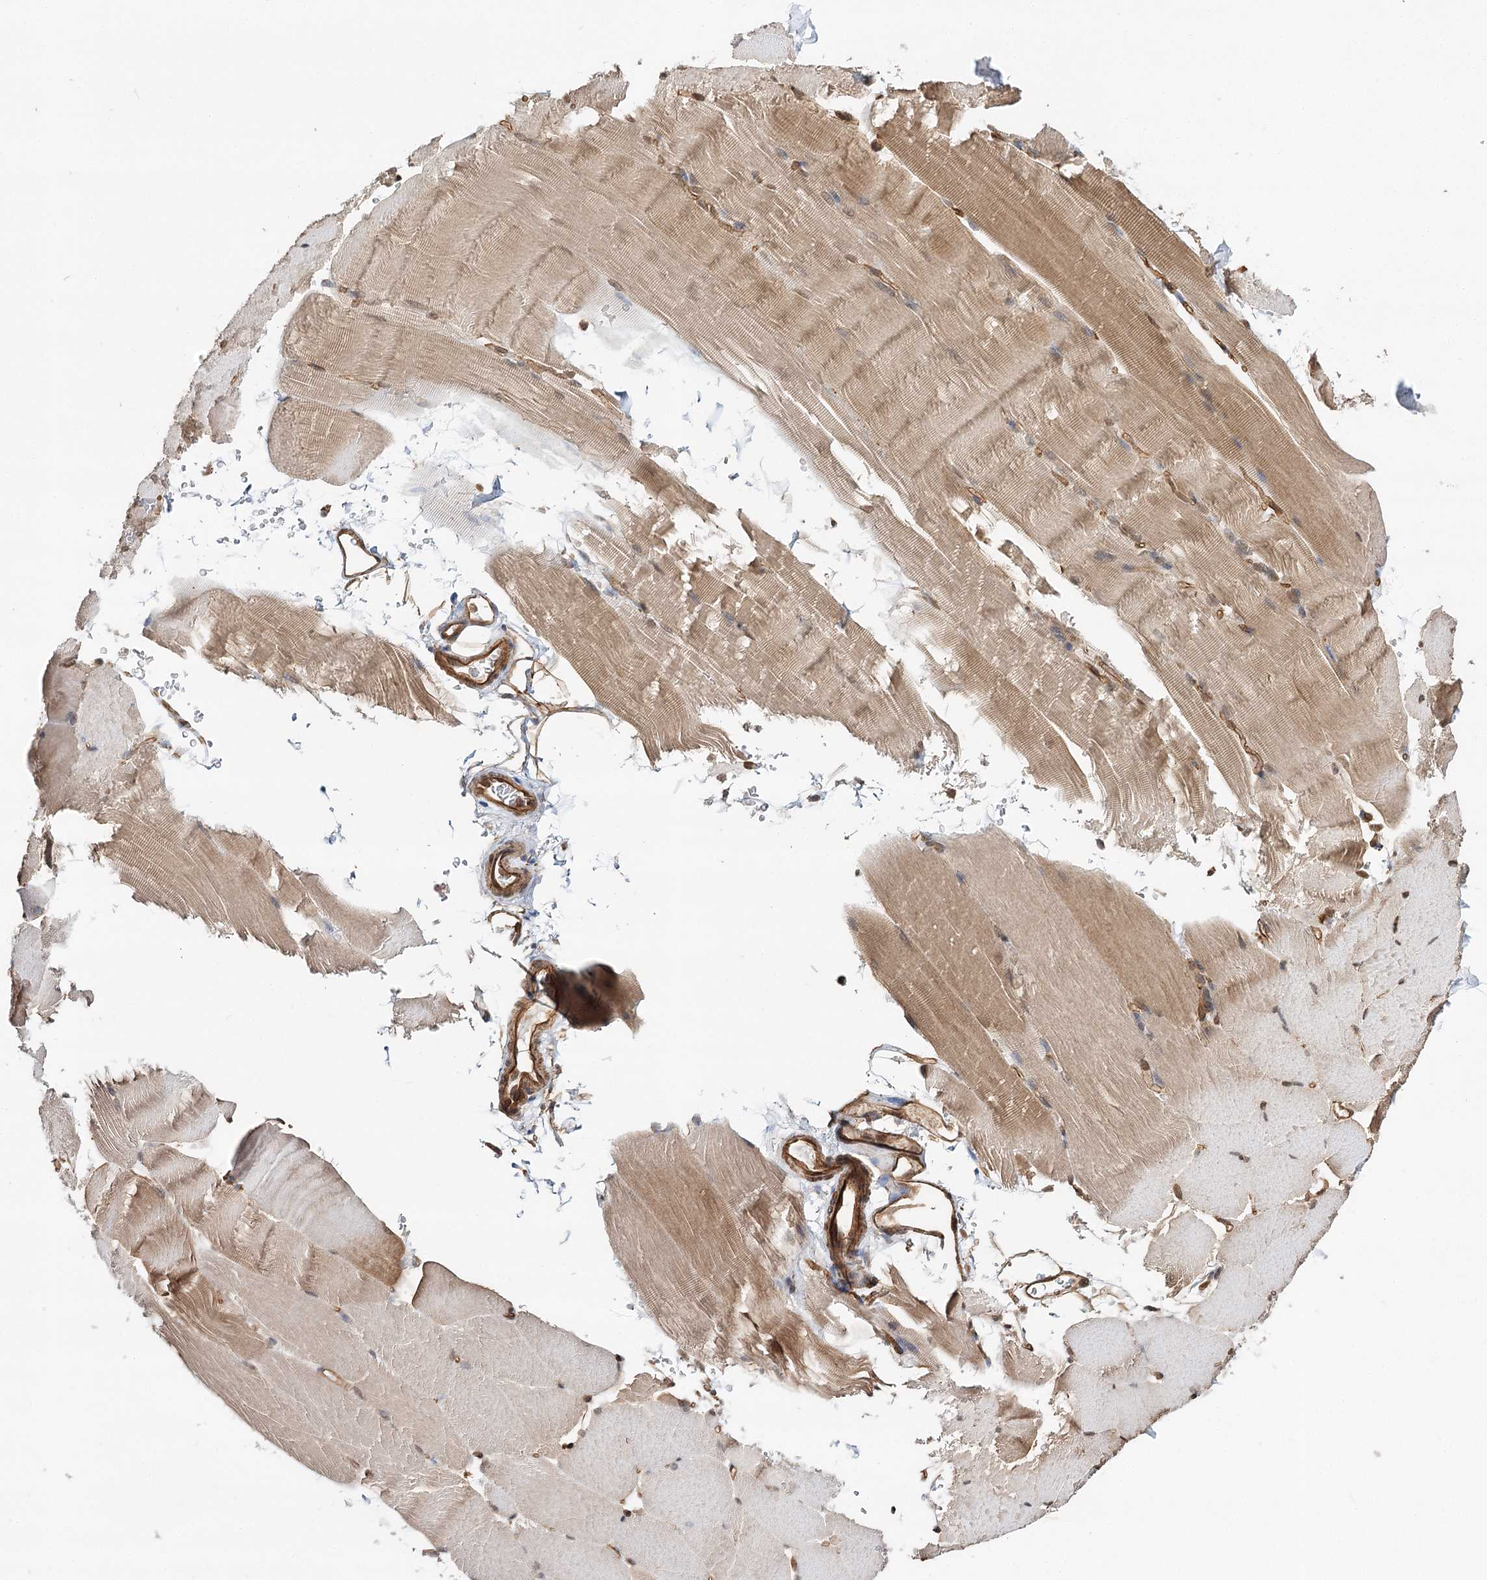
{"staining": {"intensity": "moderate", "quantity": ">75%", "location": "cytoplasmic/membranous"}, "tissue": "skeletal muscle", "cell_type": "Myocytes", "image_type": "normal", "snomed": [{"axis": "morphology", "description": "Normal tissue, NOS"}, {"axis": "topography", "description": "Skeletal muscle"}, {"axis": "topography", "description": "Parathyroid gland"}], "caption": "An IHC image of unremarkable tissue is shown. Protein staining in brown shows moderate cytoplasmic/membranous positivity in skeletal muscle within myocytes.", "gene": "DNAJB14", "patient": {"sex": "female", "age": 37}}